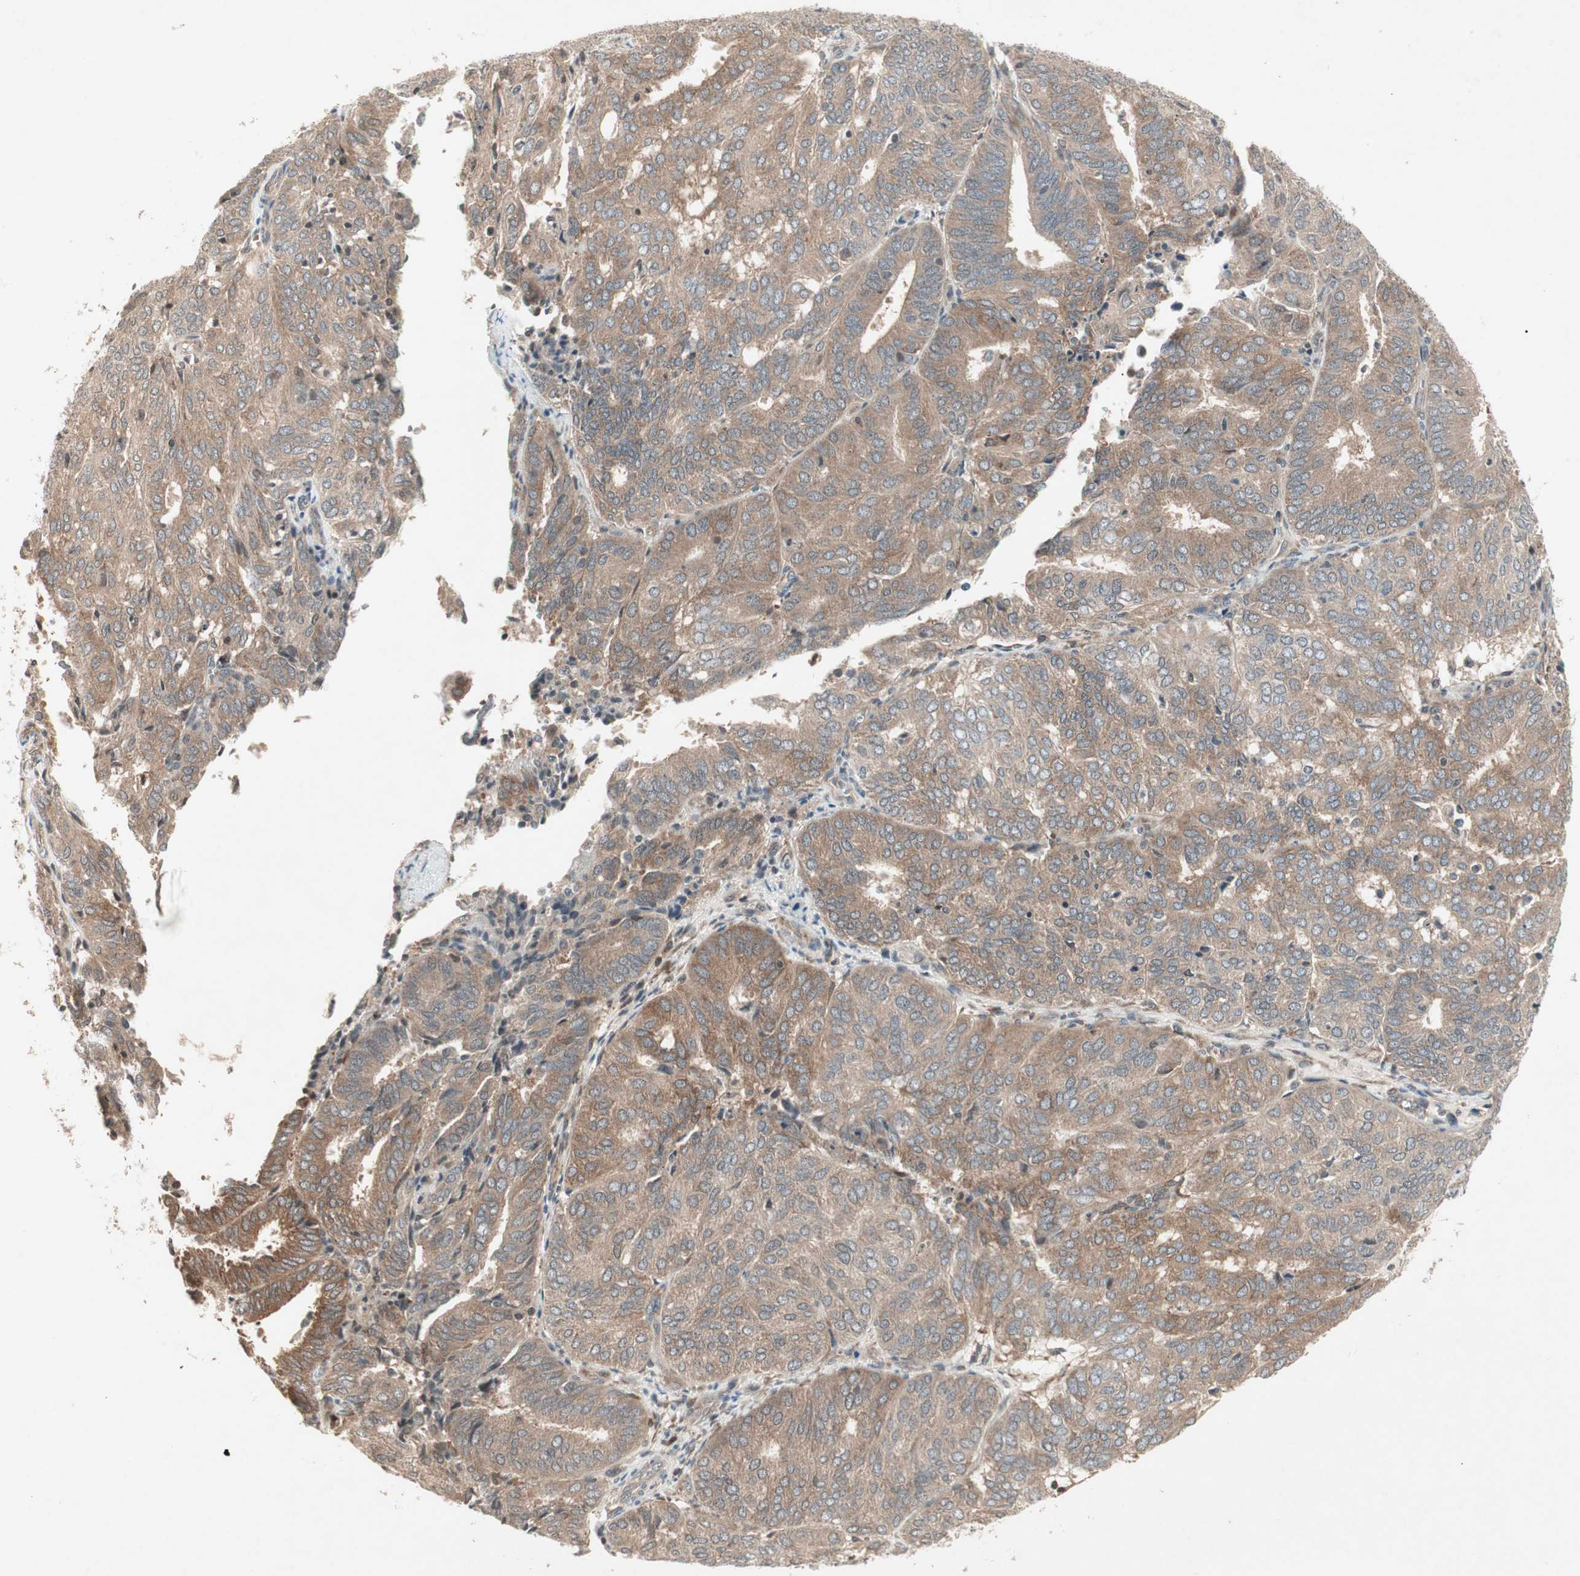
{"staining": {"intensity": "weak", "quantity": "25%-75%", "location": "cytoplasmic/membranous"}, "tissue": "endometrial cancer", "cell_type": "Tumor cells", "image_type": "cancer", "snomed": [{"axis": "morphology", "description": "Adenocarcinoma, NOS"}, {"axis": "topography", "description": "Uterus"}], "caption": "Weak cytoplasmic/membranous expression is seen in about 25%-75% of tumor cells in endometrial adenocarcinoma. (Brightfield microscopy of DAB IHC at high magnification).", "gene": "IRS1", "patient": {"sex": "female", "age": 60}}